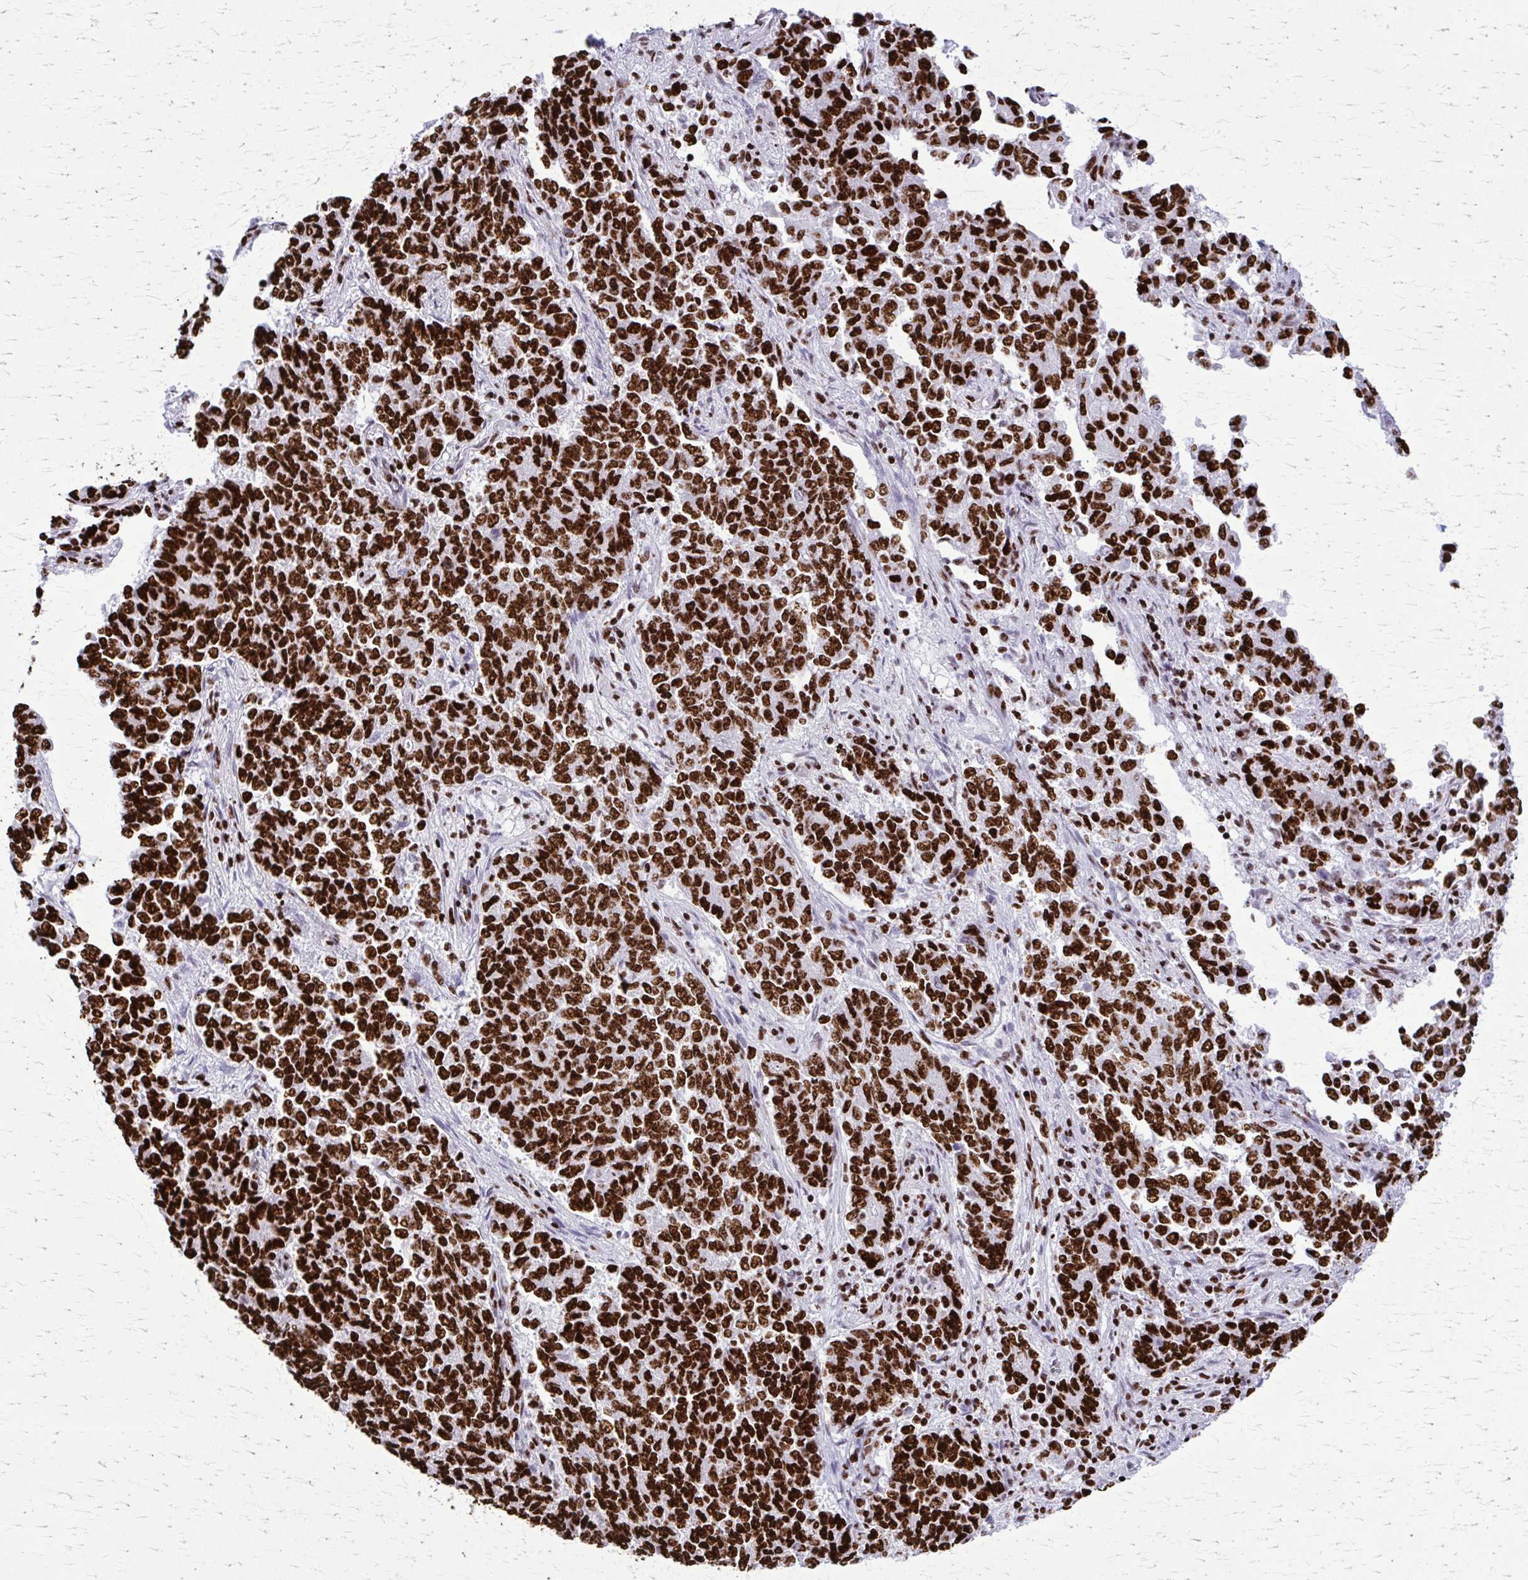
{"staining": {"intensity": "strong", "quantity": ">75%", "location": "nuclear"}, "tissue": "endometrial cancer", "cell_type": "Tumor cells", "image_type": "cancer", "snomed": [{"axis": "morphology", "description": "Adenocarcinoma, NOS"}, {"axis": "topography", "description": "Endometrium"}], "caption": "High-magnification brightfield microscopy of endometrial cancer (adenocarcinoma) stained with DAB (brown) and counterstained with hematoxylin (blue). tumor cells exhibit strong nuclear staining is identified in about>75% of cells. Nuclei are stained in blue.", "gene": "SFPQ", "patient": {"sex": "female", "age": 80}}